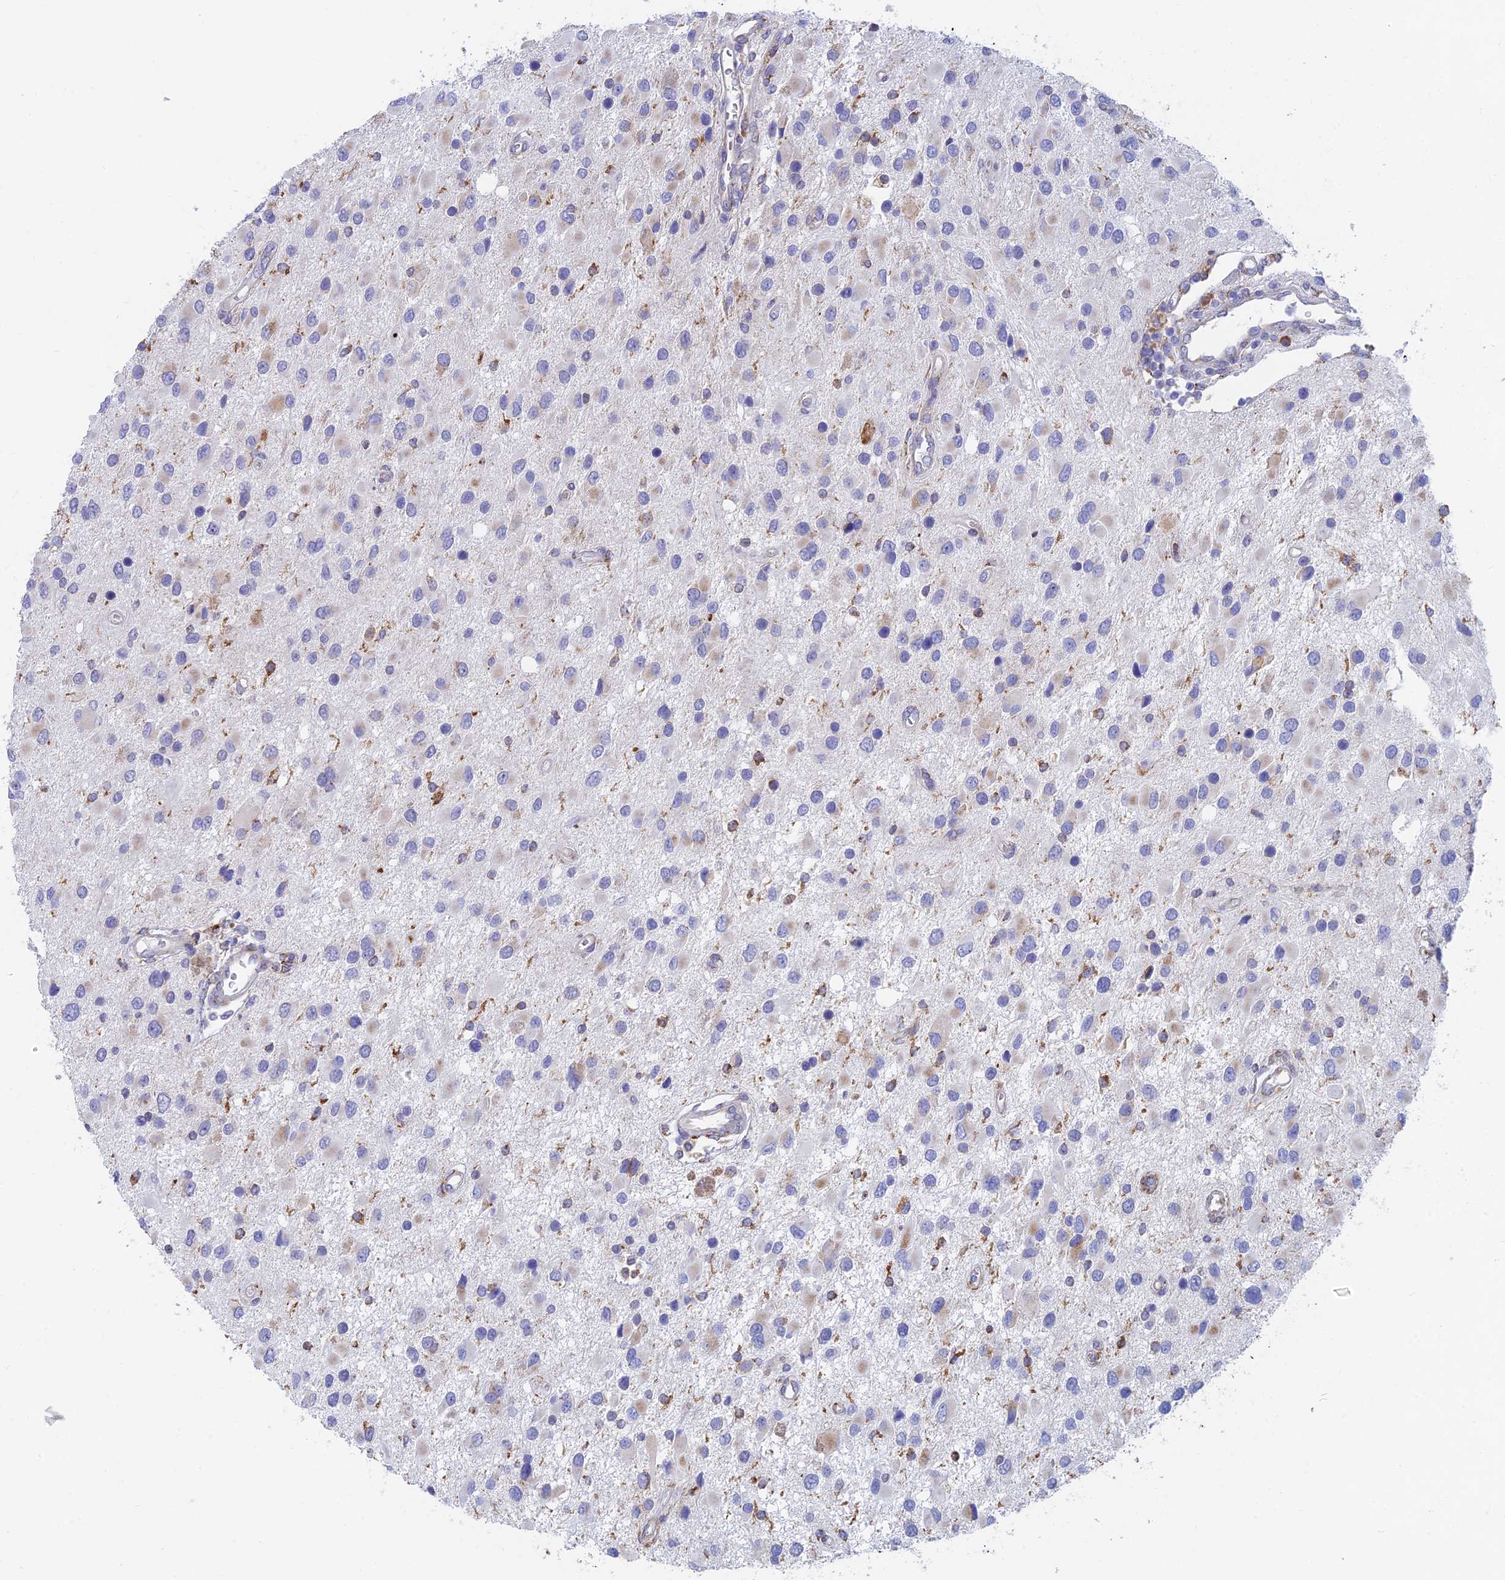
{"staining": {"intensity": "negative", "quantity": "none", "location": "none"}, "tissue": "glioma", "cell_type": "Tumor cells", "image_type": "cancer", "snomed": [{"axis": "morphology", "description": "Glioma, malignant, High grade"}, {"axis": "topography", "description": "Brain"}], "caption": "Glioma stained for a protein using immunohistochemistry (IHC) demonstrates no positivity tumor cells.", "gene": "WDR35", "patient": {"sex": "male", "age": 53}}